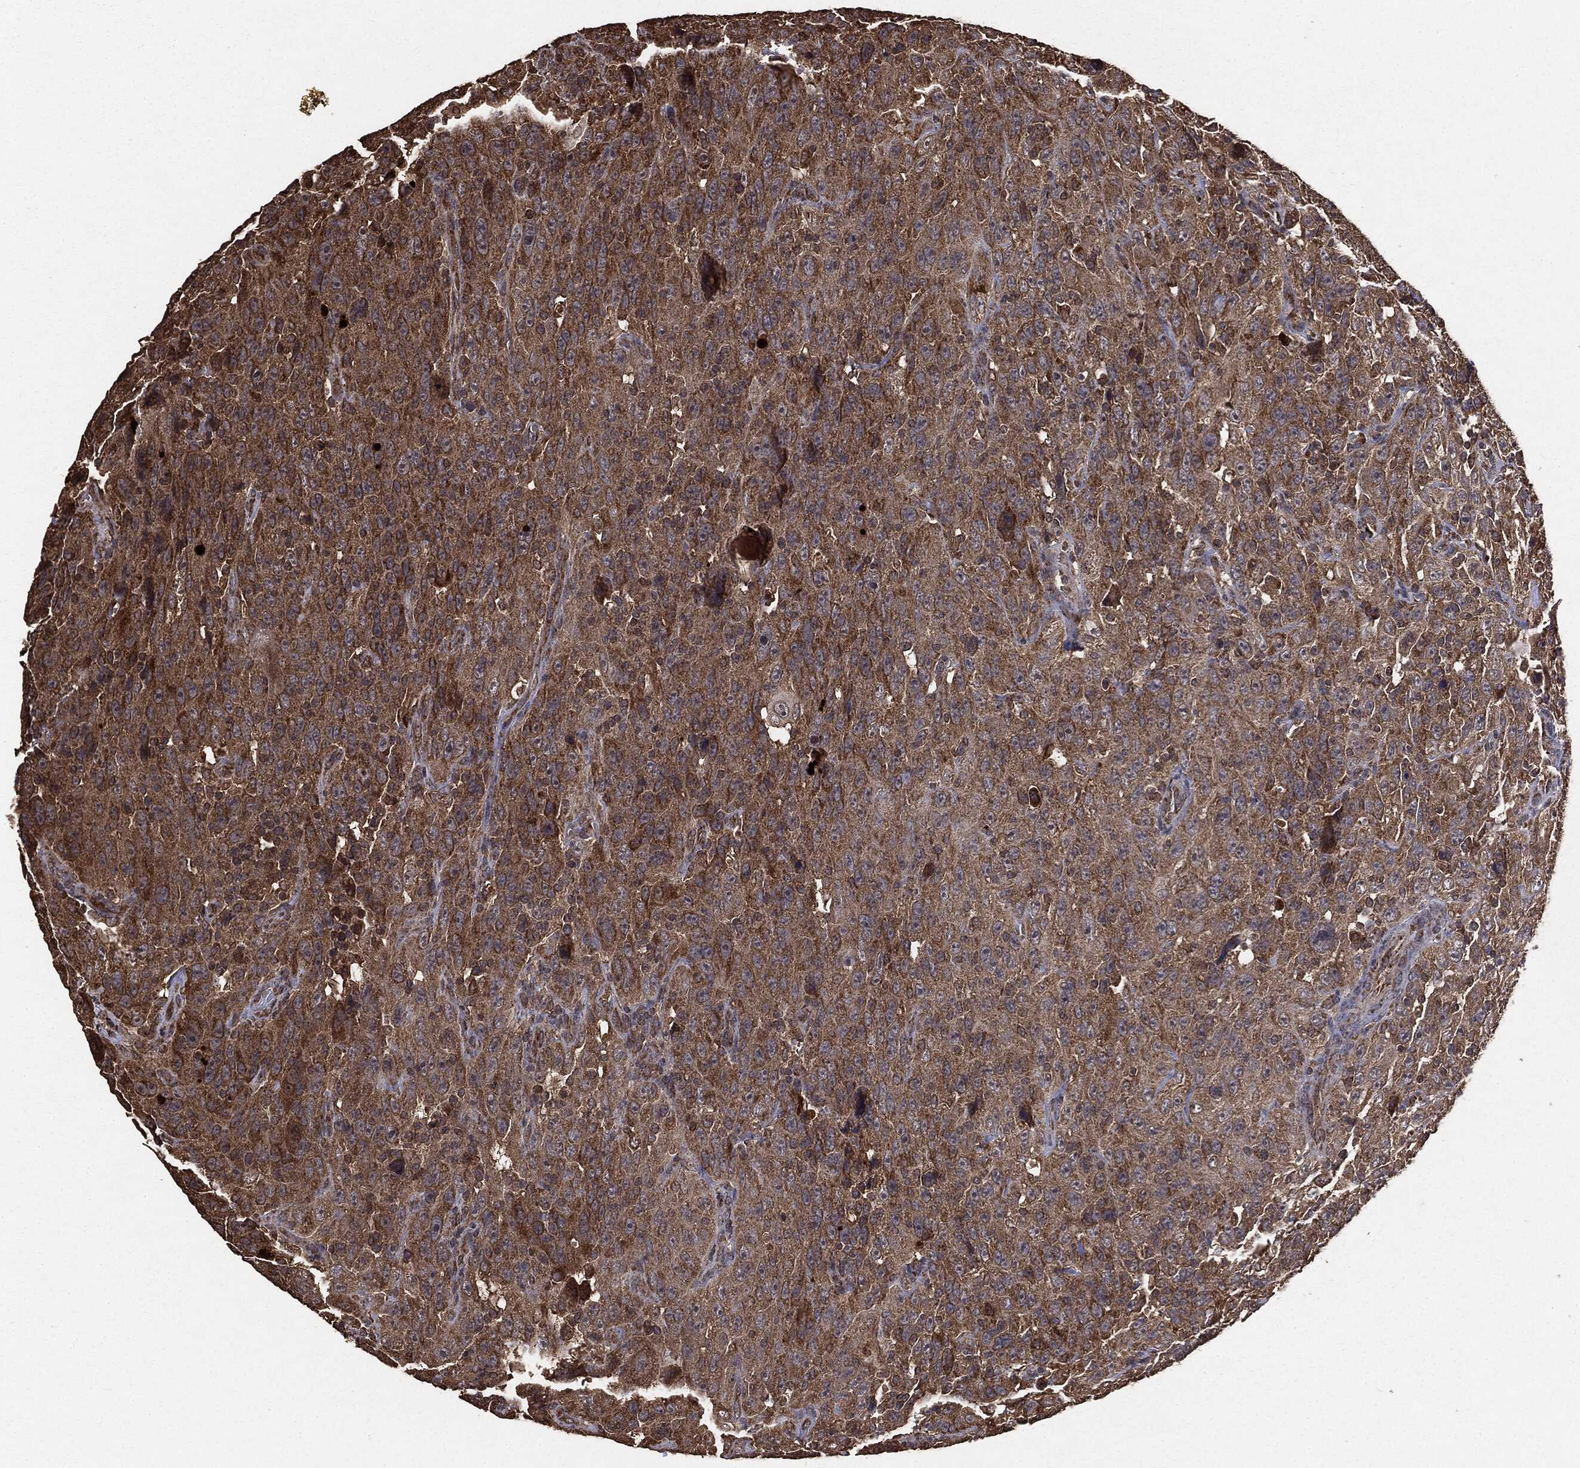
{"staining": {"intensity": "moderate", "quantity": ">75%", "location": "cytoplasmic/membranous"}, "tissue": "urothelial cancer", "cell_type": "Tumor cells", "image_type": "cancer", "snomed": [{"axis": "morphology", "description": "Urothelial carcinoma, NOS"}, {"axis": "morphology", "description": "Urothelial carcinoma, High grade"}, {"axis": "topography", "description": "Urinary bladder"}], "caption": "A brown stain shows moderate cytoplasmic/membranous staining of a protein in urothelial cancer tumor cells.", "gene": "MTOR", "patient": {"sex": "female", "age": 73}}